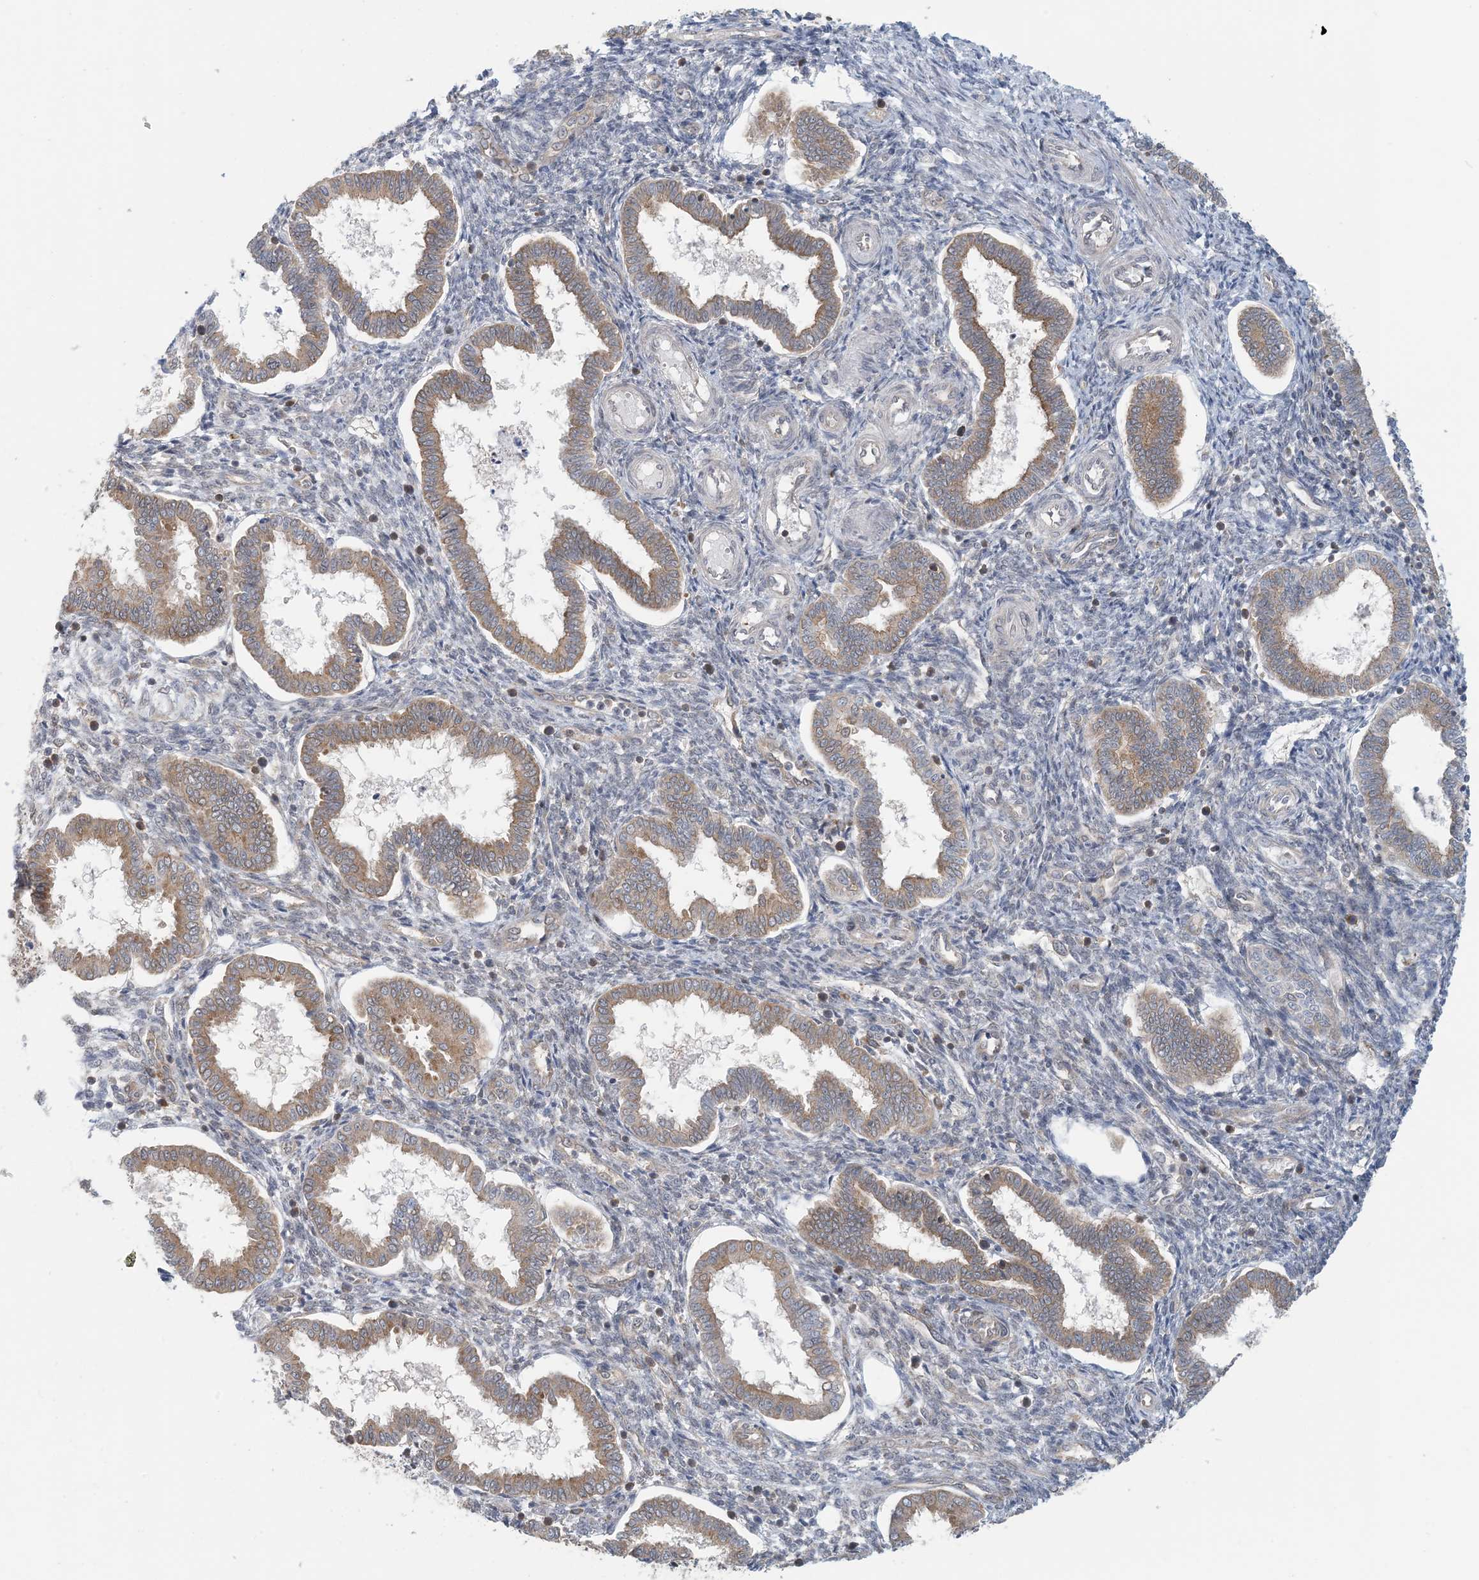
{"staining": {"intensity": "negative", "quantity": "none", "location": "none"}, "tissue": "endometrium", "cell_type": "Cells in endometrial stroma", "image_type": "normal", "snomed": [{"axis": "morphology", "description": "Normal tissue, NOS"}, {"axis": "topography", "description": "Endometrium"}], "caption": "Benign endometrium was stained to show a protein in brown. There is no significant expression in cells in endometrial stroma. Brightfield microscopy of immunohistochemistry stained with DAB (brown) and hematoxylin (blue), captured at high magnification.", "gene": "ATP13A2", "patient": {"sex": "female", "age": 24}}